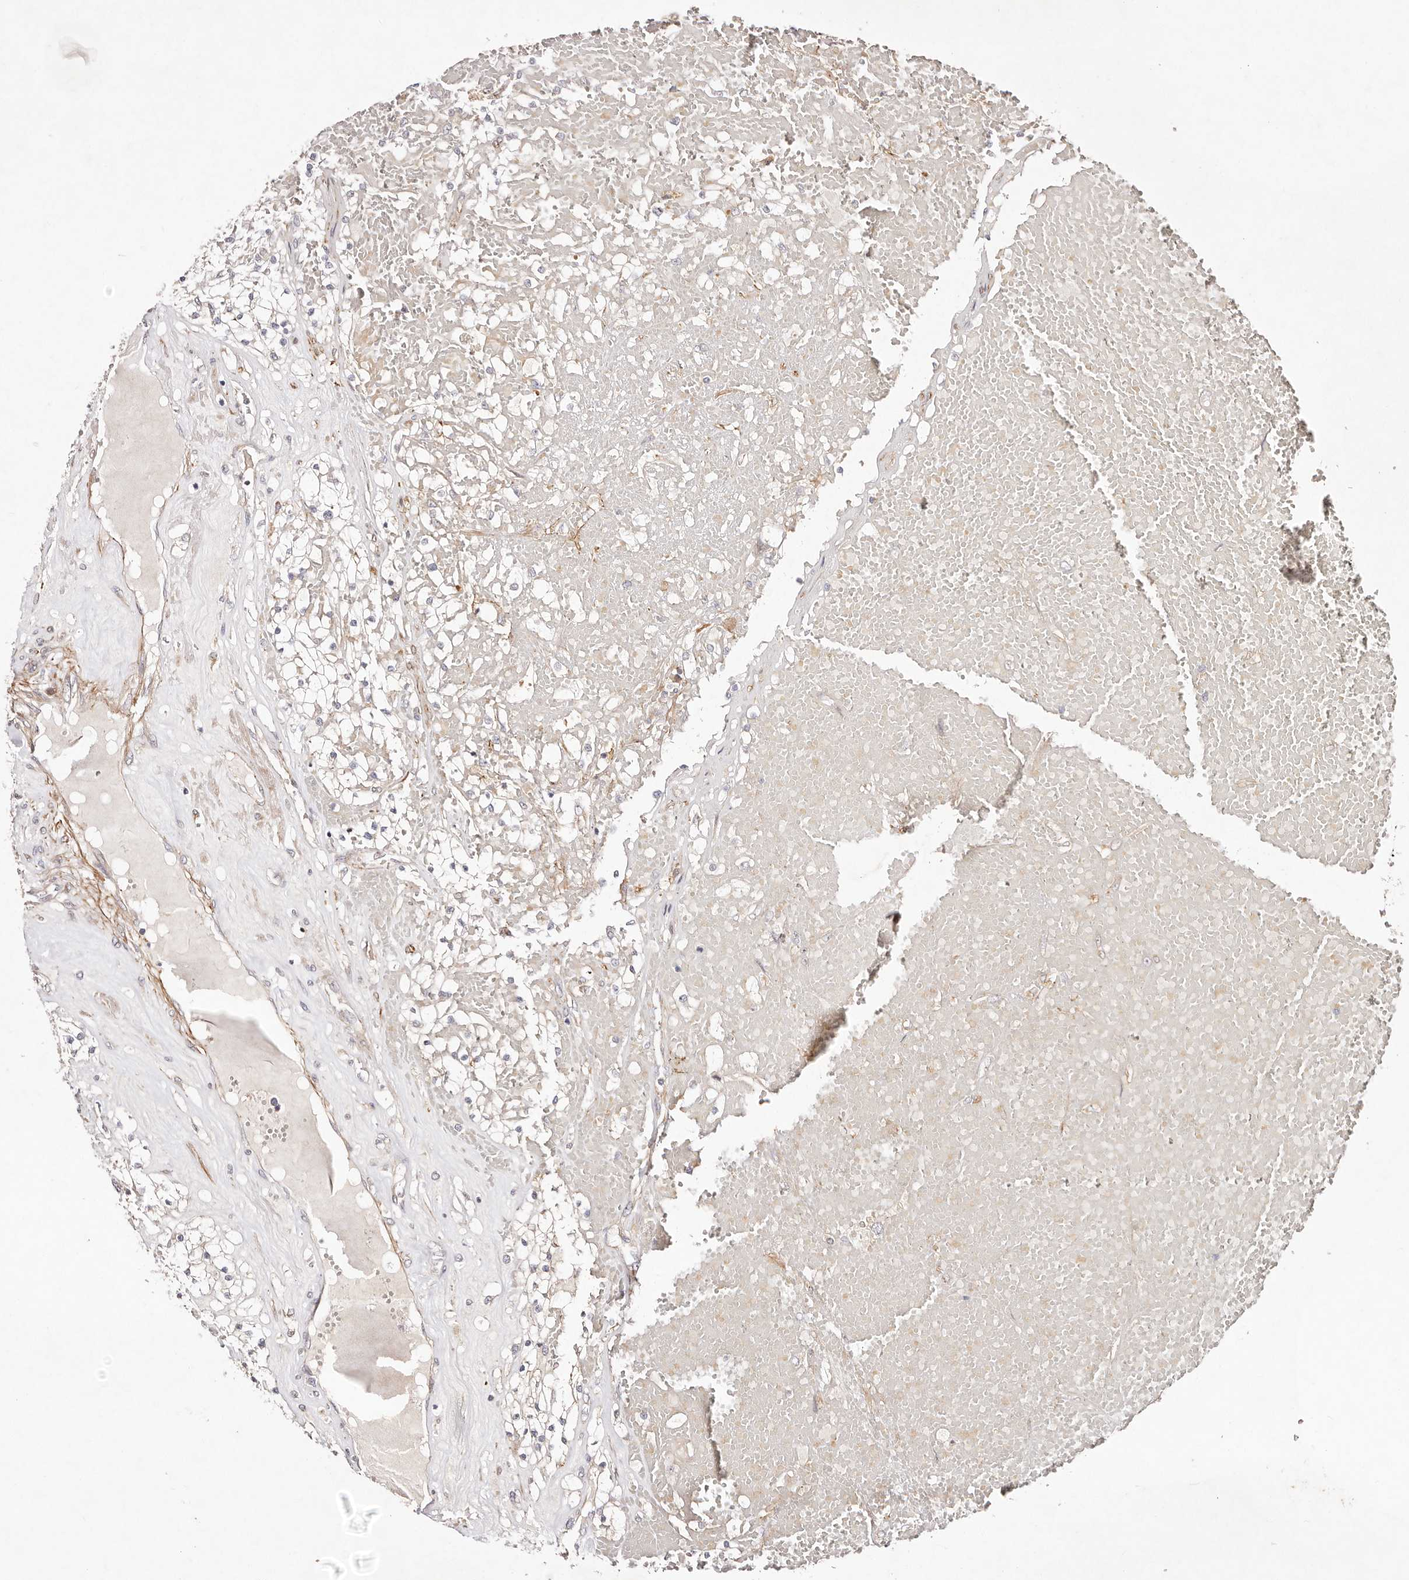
{"staining": {"intensity": "negative", "quantity": "none", "location": "none"}, "tissue": "renal cancer", "cell_type": "Tumor cells", "image_type": "cancer", "snomed": [{"axis": "morphology", "description": "Normal tissue, NOS"}, {"axis": "morphology", "description": "Adenocarcinoma, NOS"}, {"axis": "topography", "description": "Kidney"}], "caption": "IHC histopathology image of renal adenocarcinoma stained for a protein (brown), which displays no staining in tumor cells.", "gene": "MTMR11", "patient": {"sex": "male", "age": 68}}